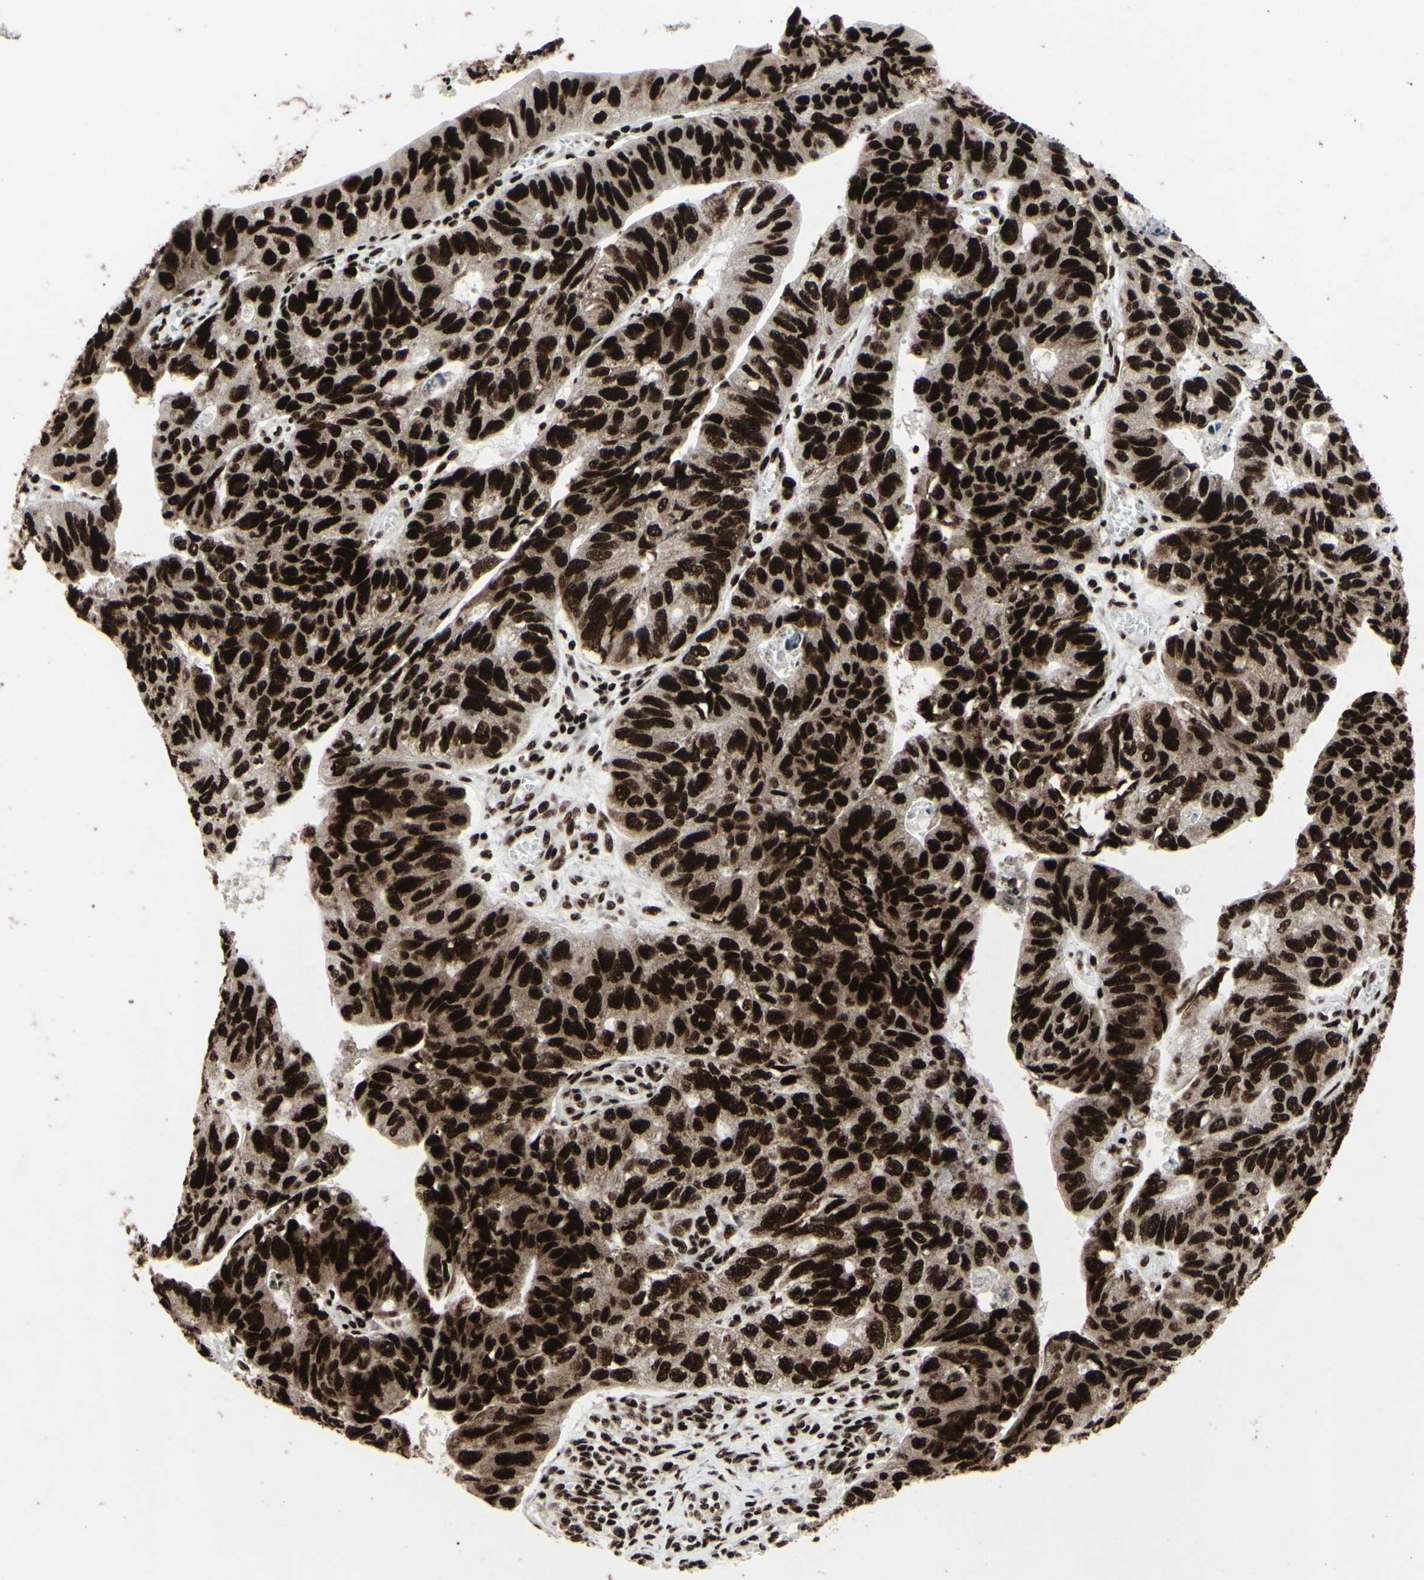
{"staining": {"intensity": "strong", "quantity": ">75%", "location": "nuclear"}, "tissue": "stomach cancer", "cell_type": "Tumor cells", "image_type": "cancer", "snomed": [{"axis": "morphology", "description": "Adenocarcinoma, NOS"}, {"axis": "topography", "description": "Stomach"}], "caption": "Immunohistochemistry (IHC) (DAB (3,3'-diaminobenzidine)) staining of stomach cancer demonstrates strong nuclear protein expression in about >75% of tumor cells.", "gene": "U2AF2", "patient": {"sex": "male", "age": 59}}